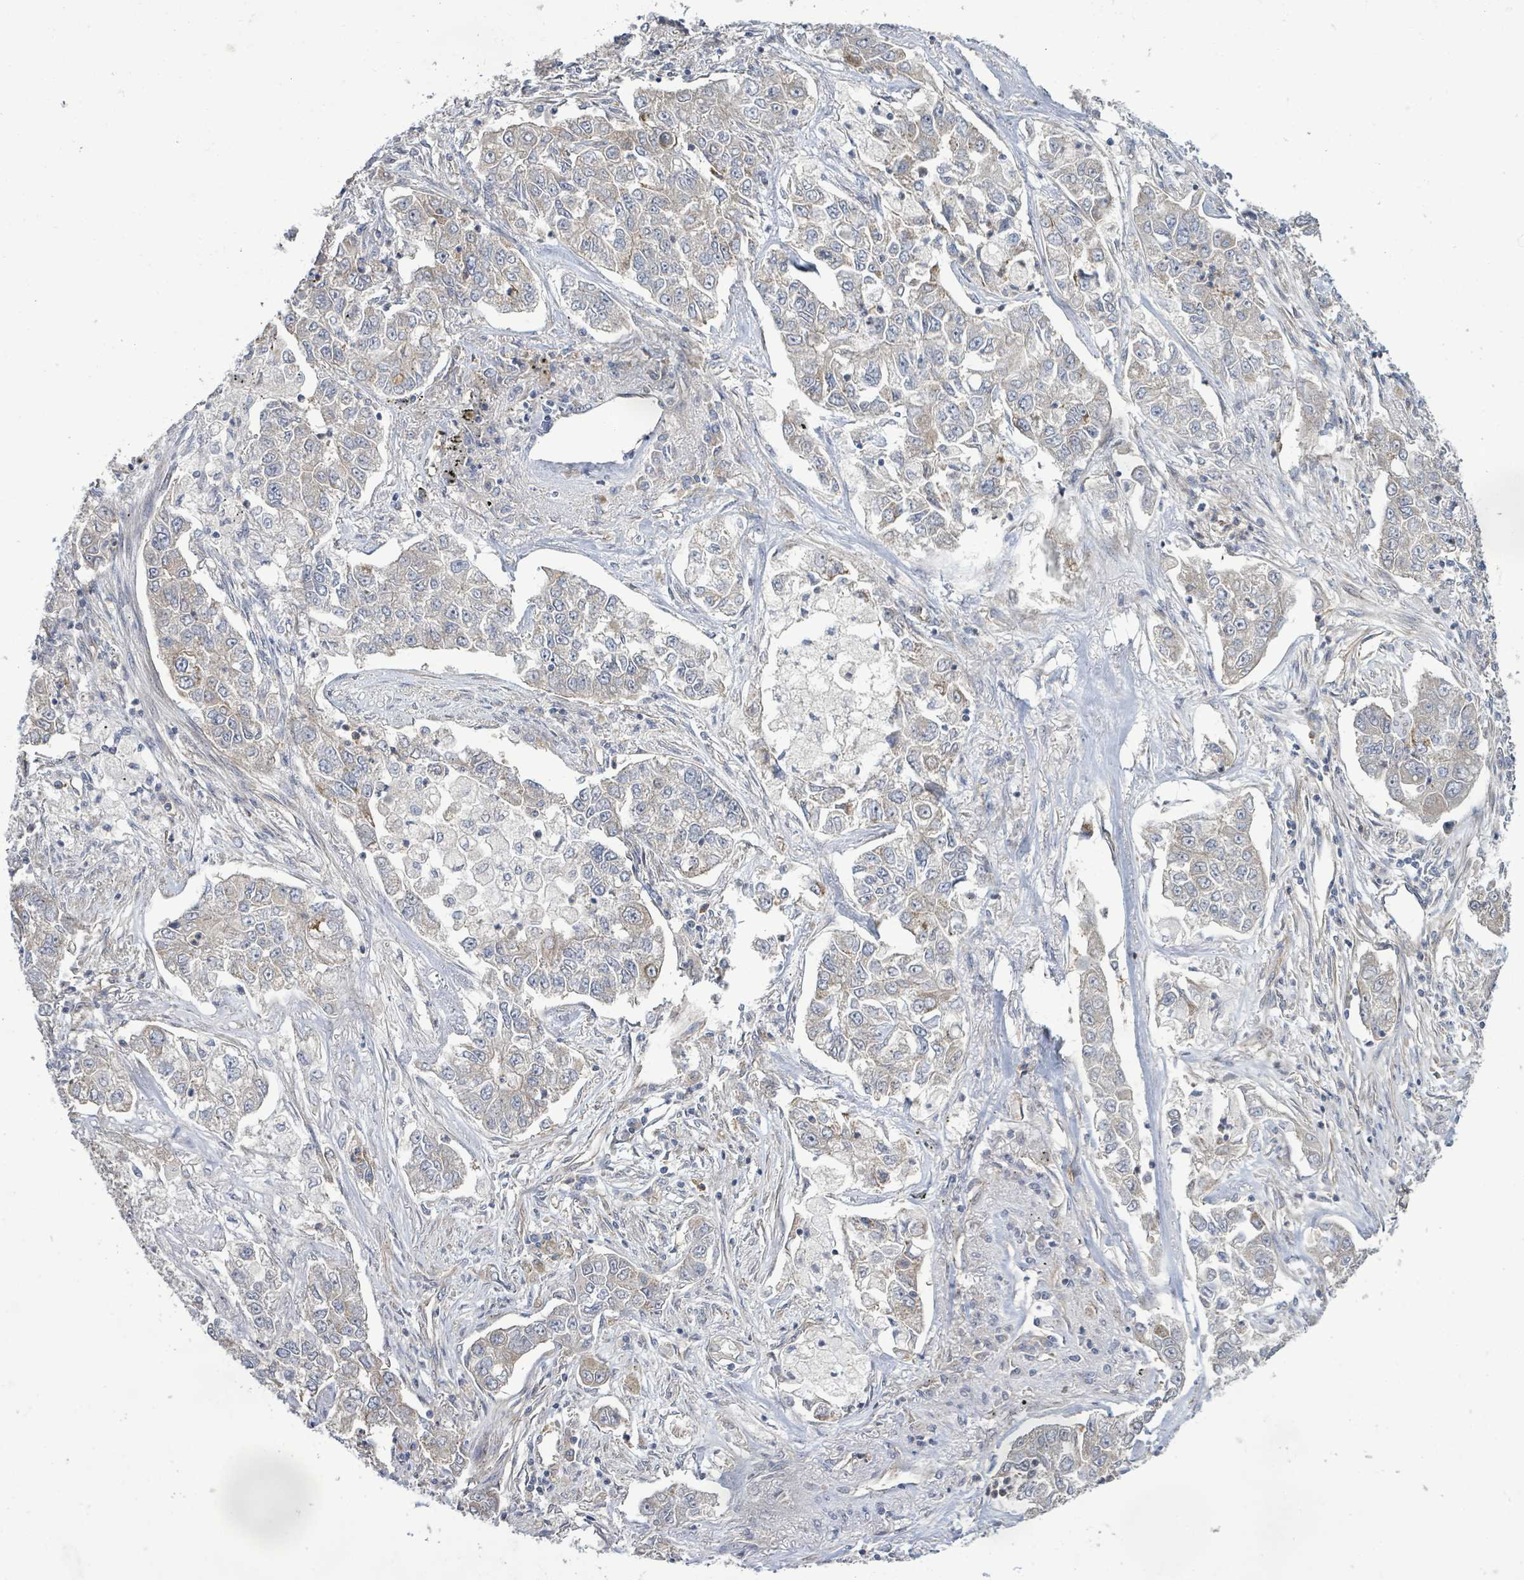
{"staining": {"intensity": "moderate", "quantity": "<25%", "location": "cytoplasmic/membranous"}, "tissue": "lung cancer", "cell_type": "Tumor cells", "image_type": "cancer", "snomed": [{"axis": "morphology", "description": "Adenocarcinoma, NOS"}, {"axis": "topography", "description": "Lung"}], "caption": "Adenocarcinoma (lung) stained with a brown dye shows moderate cytoplasmic/membranous positive expression in approximately <25% of tumor cells.", "gene": "KBTBD11", "patient": {"sex": "male", "age": 49}}